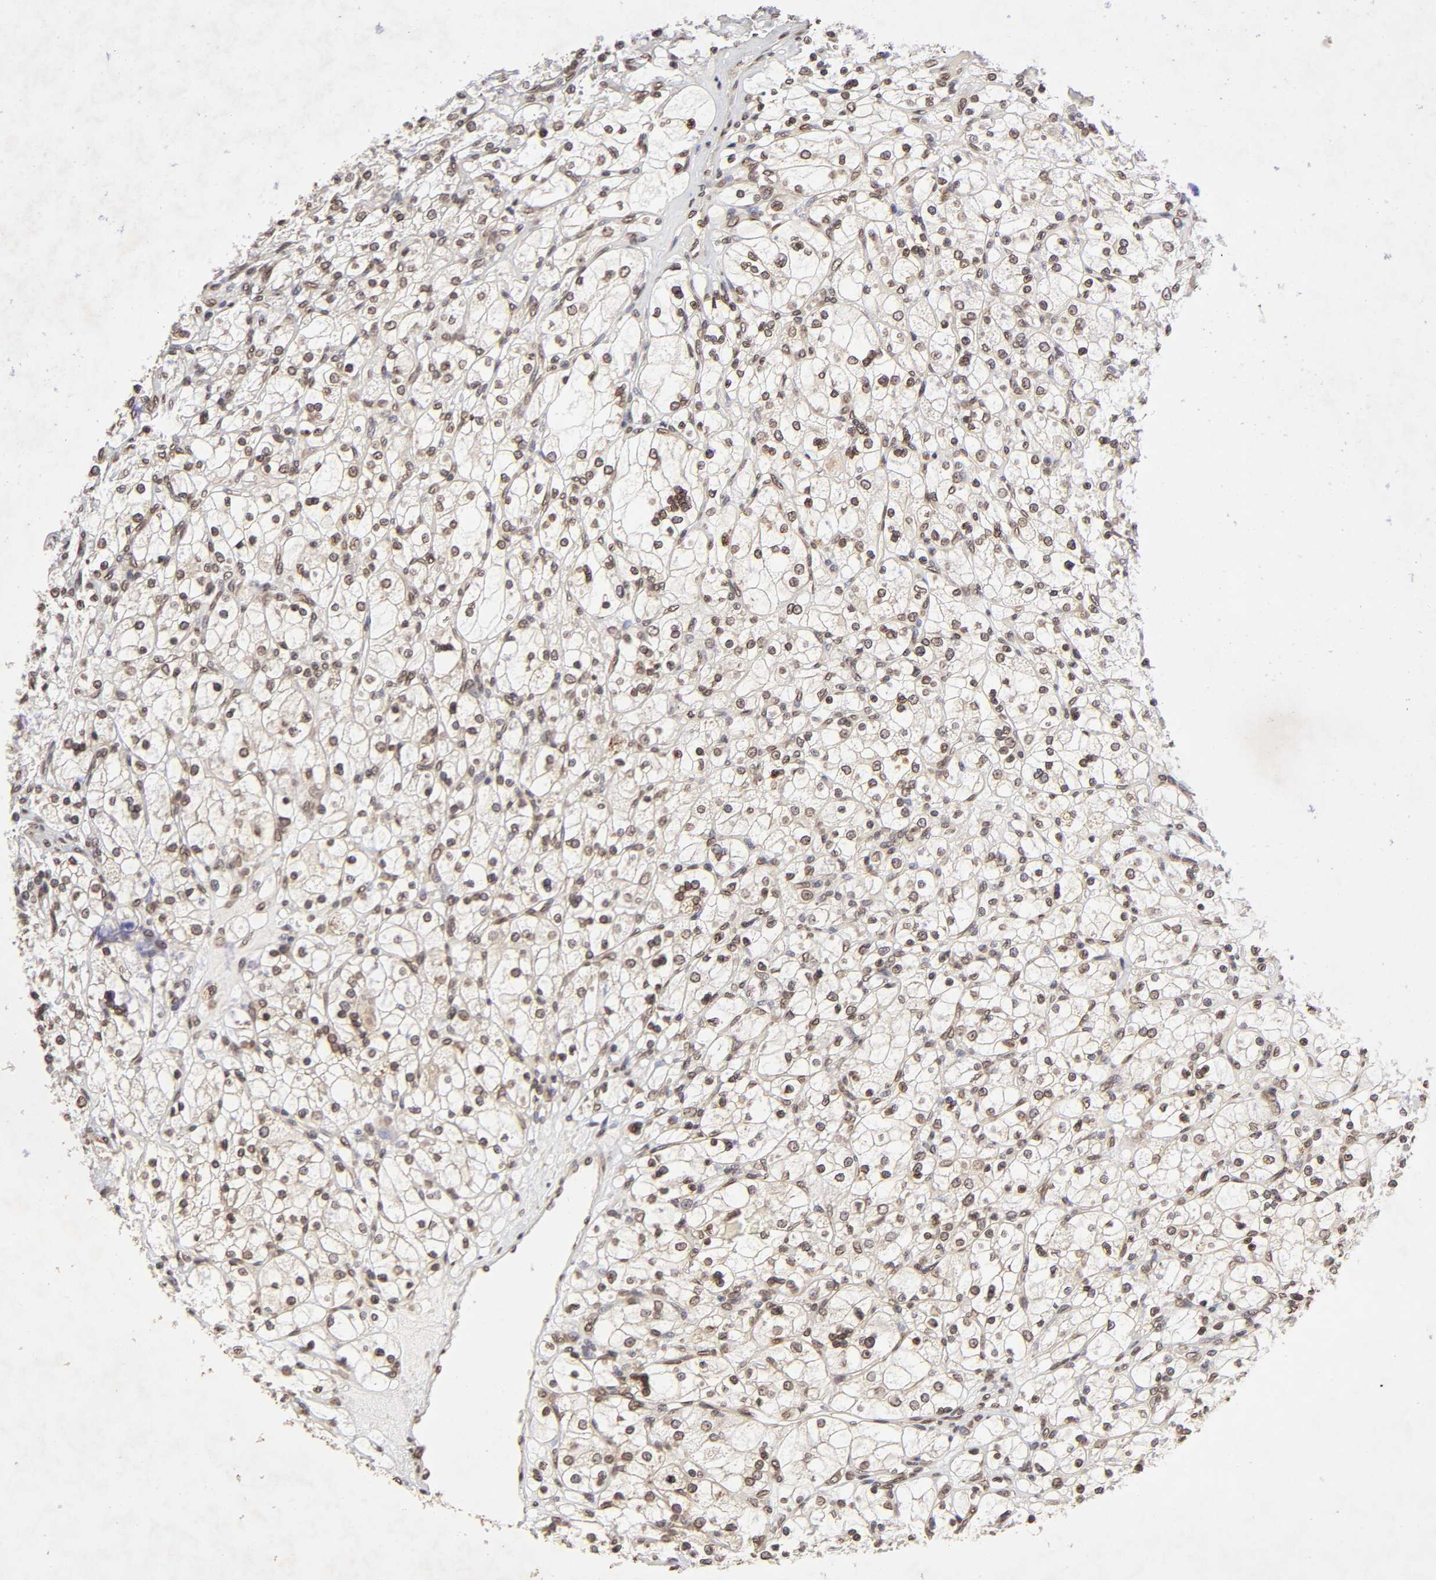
{"staining": {"intensity": "weak", "quantity": "25%-75%", "location": "nuclear"}, "tissue": "renal cancer", "cell_type": "Tumor cells", "image_type": "cancer", "snomed": [{"axis": "morphology", "description": "Adenocarcinoma, NOS"}, {"axis": "topography", "description": "Kidney"}], "caption": "Immunohistochemical staining of renal cancer reveals weak nuclear protein expression in approximately 25%-75% of tumor cells.", "gene": "MLLT6", "patient": {"sex": "female", "age": 83}}